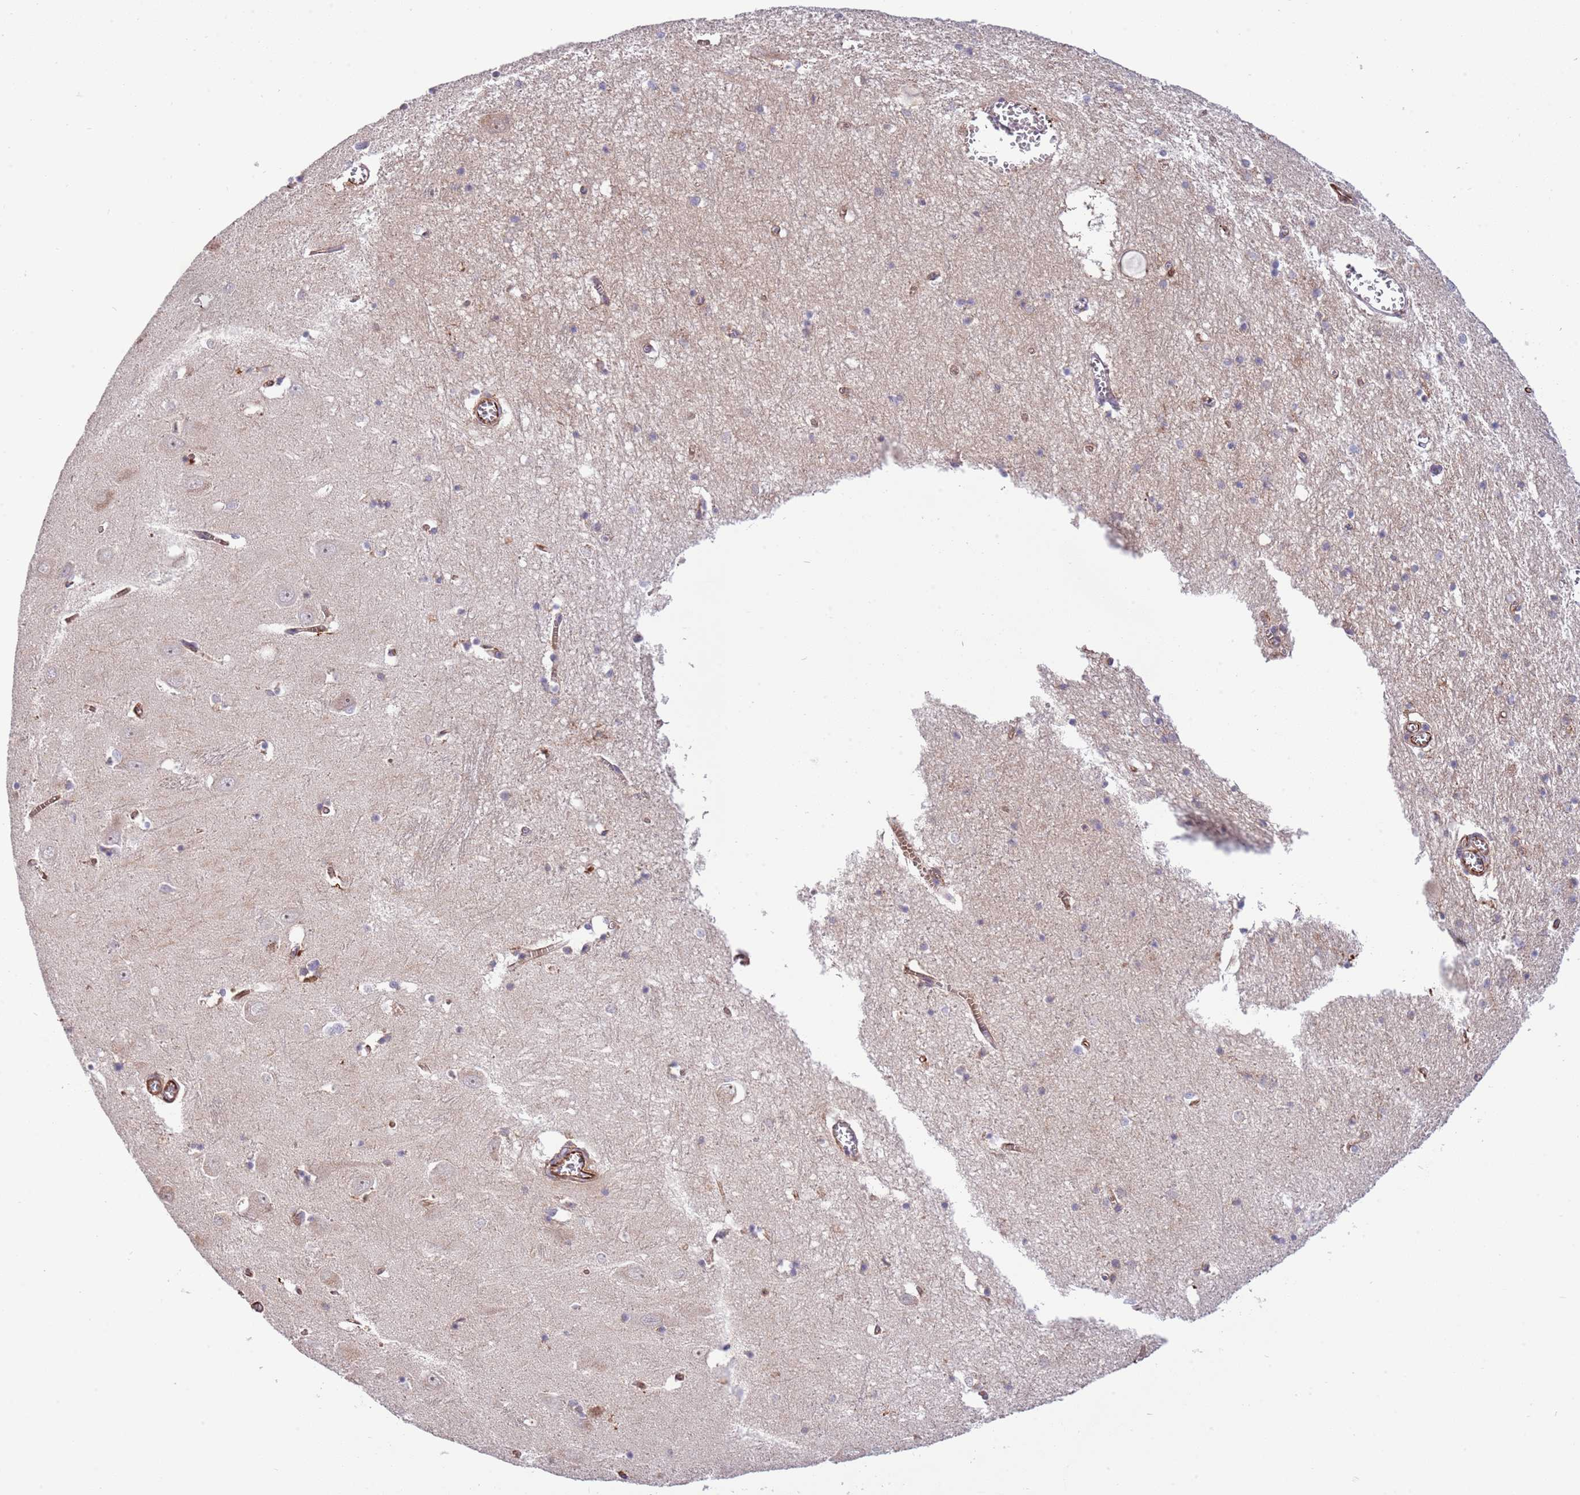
{"staining": {"intensity": "negative", "quantity": "none", "location": "none"}, "tissue": "hippocampus", "cell_type": "Glial cells", "image_type": "normal", "snomed": [{"axis": "morphology", "description": "Normal tissue, NOS"}, {"axis": "topography", "description": "Hippocampus"}], "caption": "DAB immunohistochemical staining of unremarkable human hippocampus reveals no significant positivity in glial cells.", "gene": "NEK3", "patient": {"sex": "male", "age": 70}}